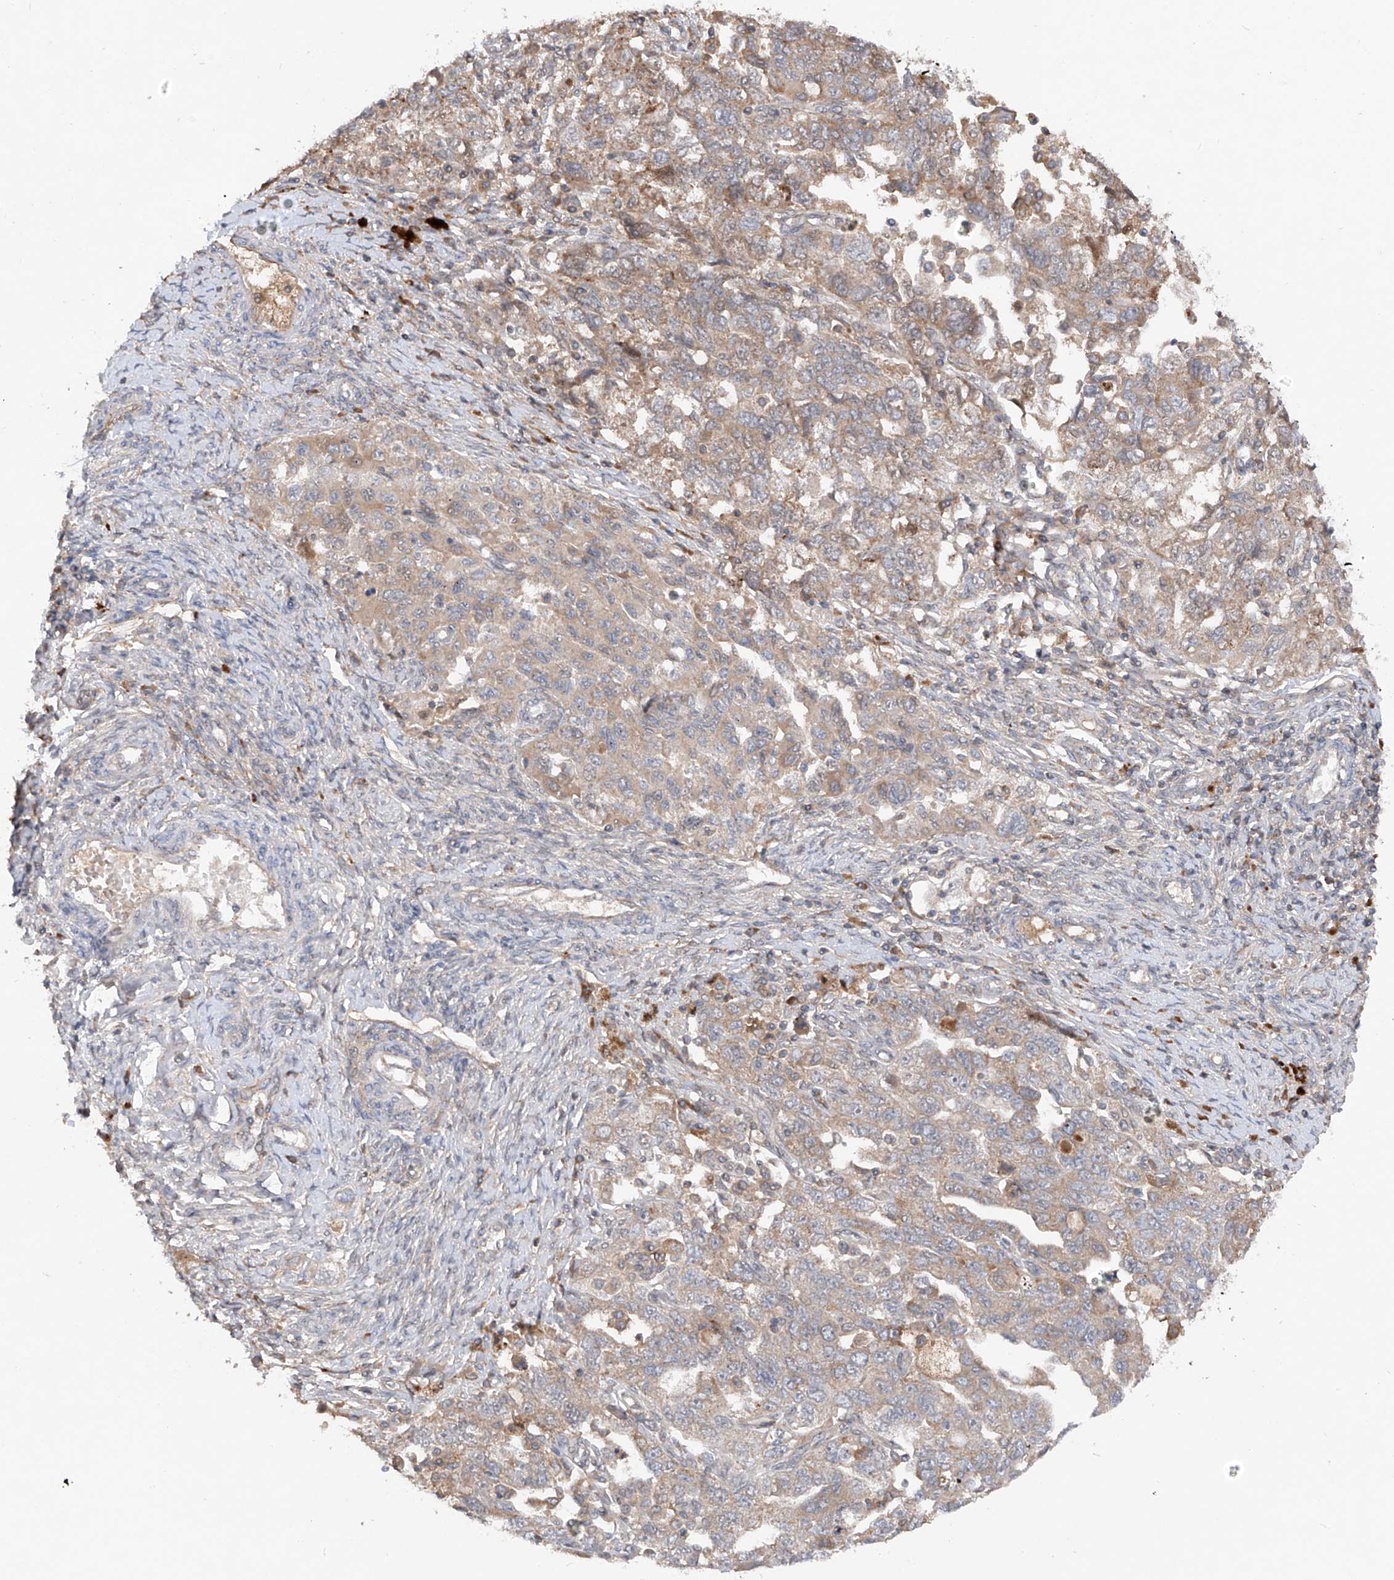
{"staining": {"intensity": "weak", "quantity": ">75%", "location": "cytoplasmic/membranous"}, "tissue": "ovarian cancer", "cell_type": "Tumor cells", "image_type": "cancer", "snomed": [{"axis": "morphology", "description": "Carcinoma, NOS"}, {"axis": "morphology", "description": "Cystadenocarcinoma, serous, NOS"}, {"axis": "topography", "description": "Ovary"}], "caption": "Immunohistochemical staining of human ovarian serous cystadenocarcinoma reveals low levels of weak cytoplasmic/membranous protein expression in approximately >75% of tumor cells.", "gene": "FAM135A", "patient": {"sex": "female", "age": 69}}